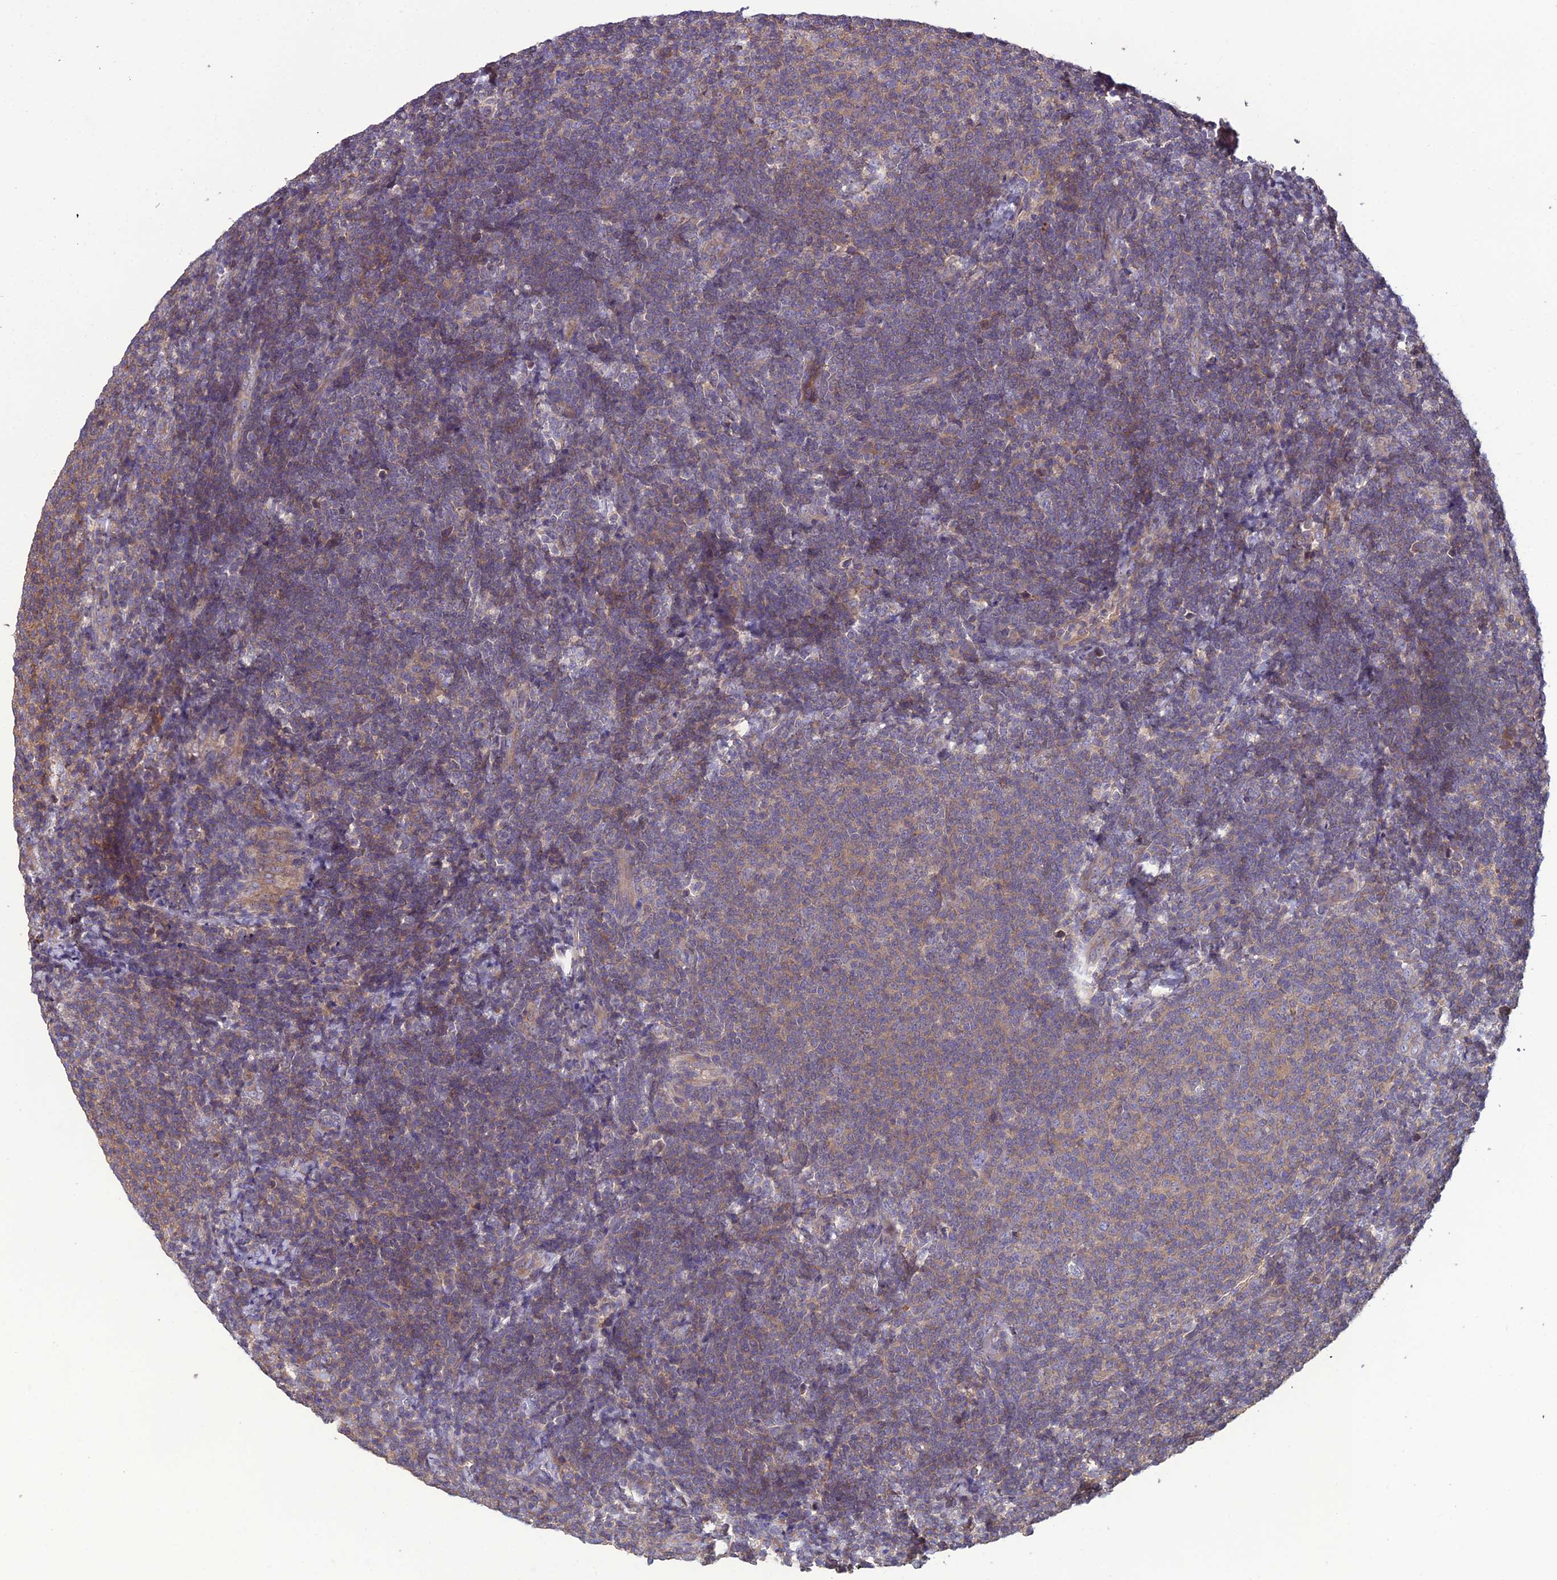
{"staining": {"intensity": "weak", "quantity": "25%-75%", "location": "cytoplasmic/membranous"}, "tissue": "lymphoma", "cell_type": "Tumor cells", "image_type": "cancer", "snomed": [{"axis": "morphology", "description": "Malignant lymphoma, non-Hodgkin's type, Low grade"}, {"axis": "topography", "description": "Lymph node"}], "caption": "Human lymphoma stained with a protein marker reveals weak staining in tumor cells.", "gene": "GALR2", "patient": {"sex": "male", "age": 66}}